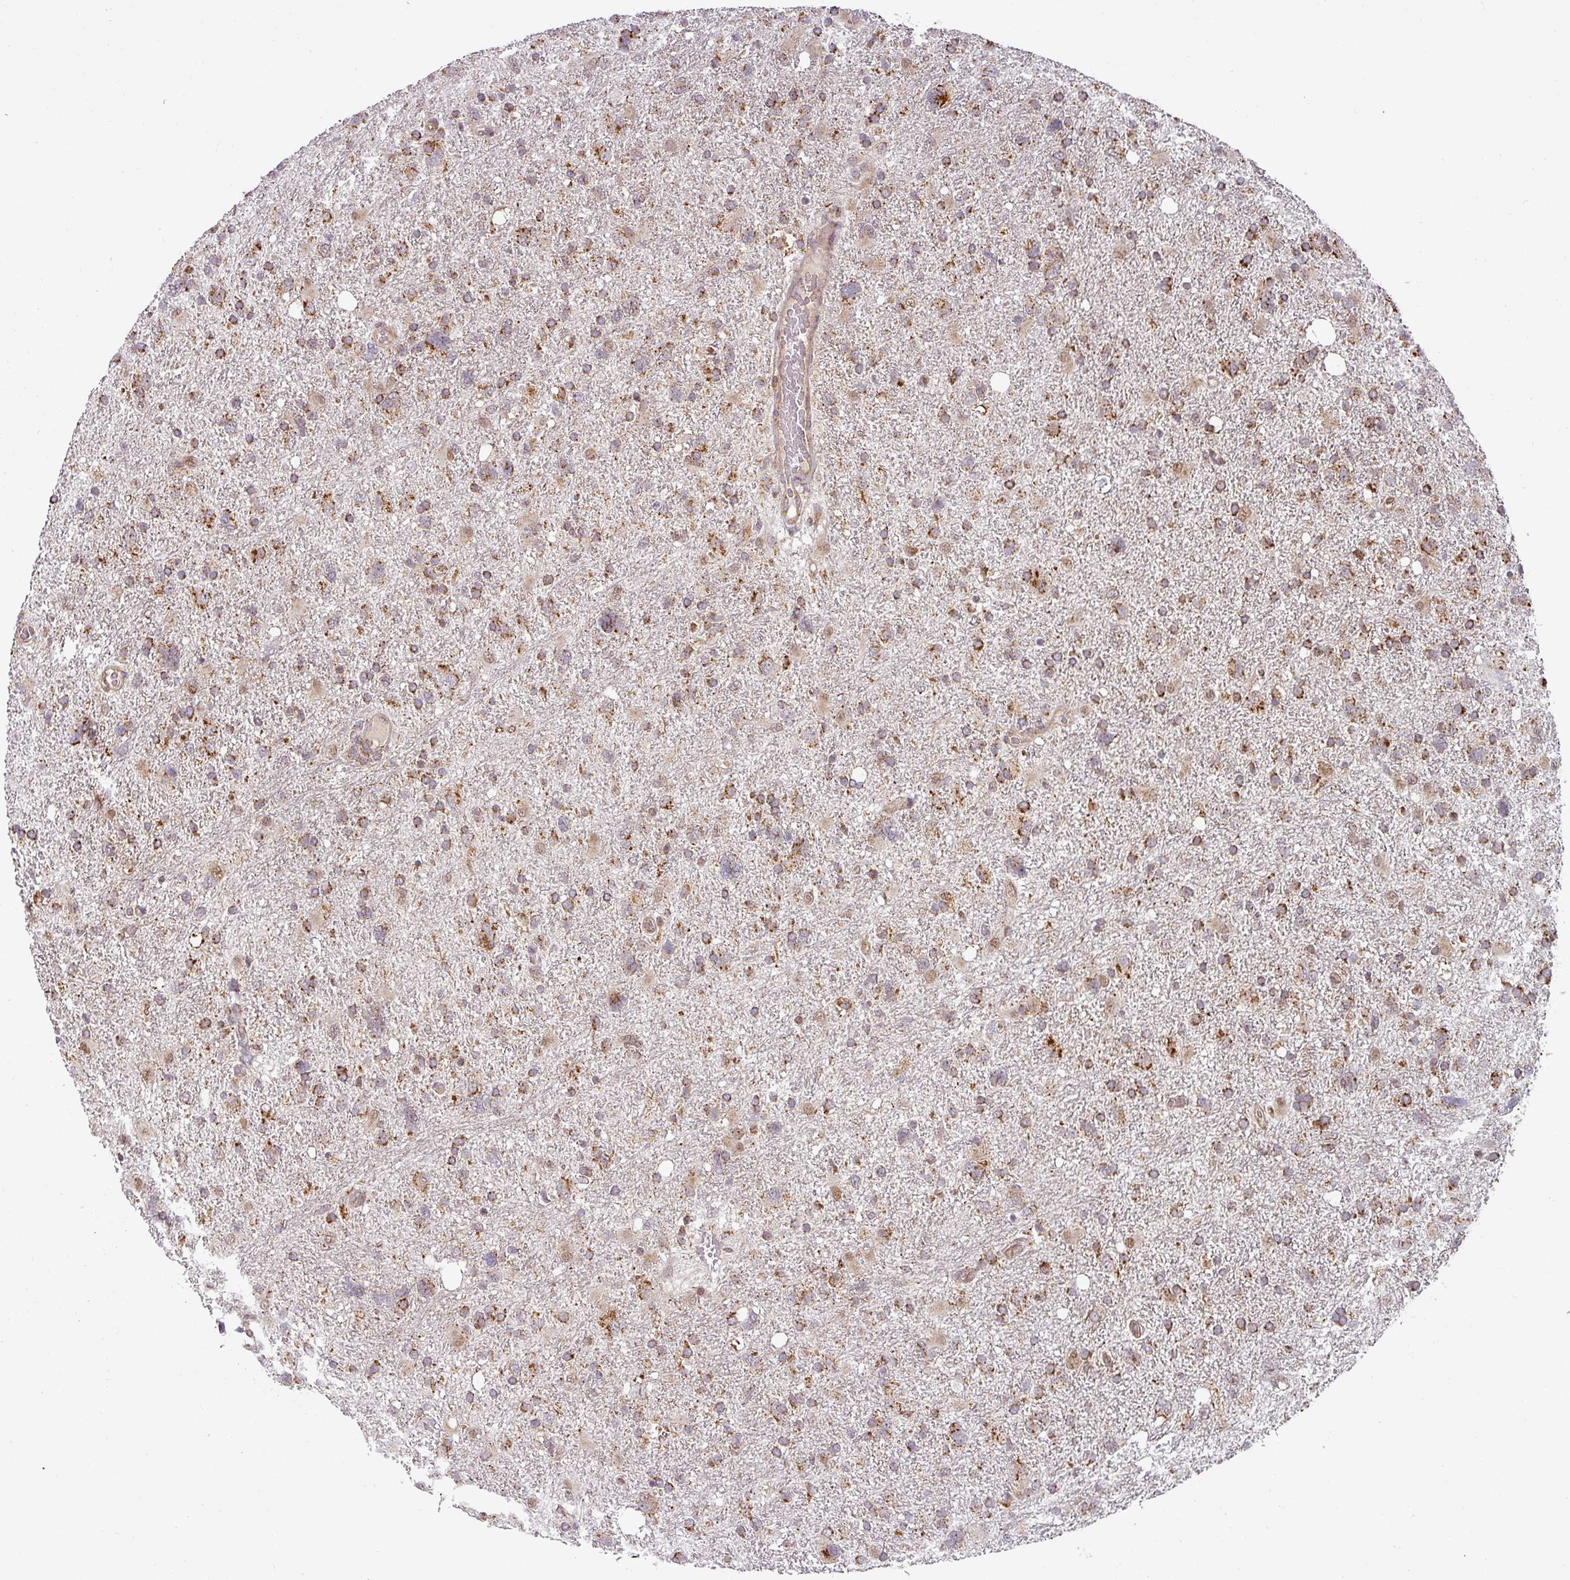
{"staining": {"intensity": "moderate", "quantity": ">75%", "location": "cytoplasmic/membranous"}, "tissue": "glioma", "cell_type": "Tumor cells", "image_type": "cancer", "snomed": [{"axis": "morphology", "description": "Glioma, malignant, High grade"}, {"axis": "topography", "description": "Brain"}], "caption": "This photomicrograph reveals IHC staining of high-grade glioma (malignant), with medium moderate cytoplasmic/membranous staining in about >75% of tumor cells.", "gene": "MRPS16", "patient": {"sex": "male", "age": 61}}